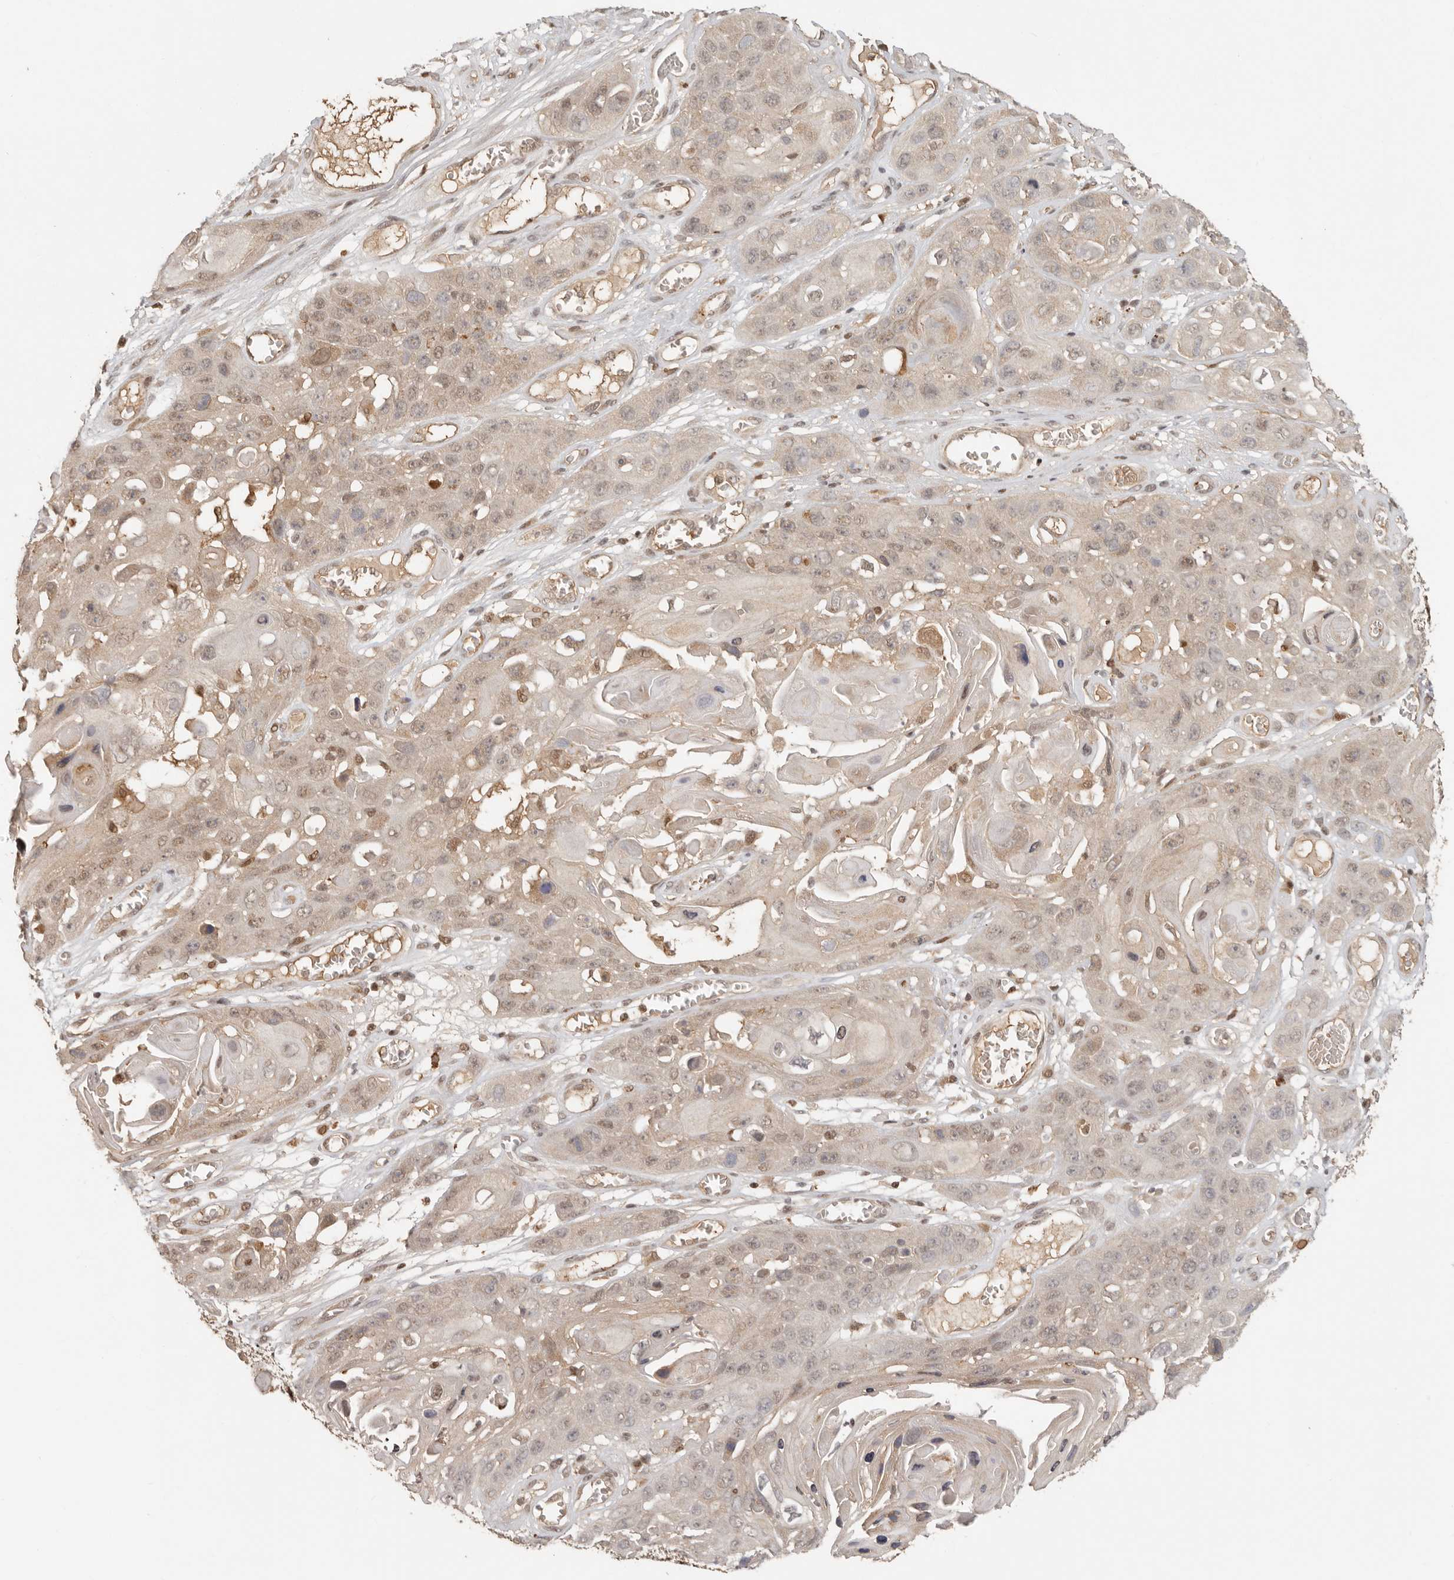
{"staining": {"intensity": "weak", "quantity": "25%-75%", "location": "cytoplasmic/membranous,nuclear"}, "tissue": "skin cancer", "cell_type": "Tumor cells", "image_type": "cancer", "snomed": [{"axis": "morphology", "description": "Squamous cell carcinoma, NOS"}, {"axis": "topography", "description": "Skin"}], "caption": "Immunohistochemical staining of squamous cell carcinoma (skin) displays low levels of weak cytoplasmic/membranous and nuclear expression in about 25%-75% of tumor cells.", "gene": "PSMA5", "patient": {"sex": "male", "age": 55}}